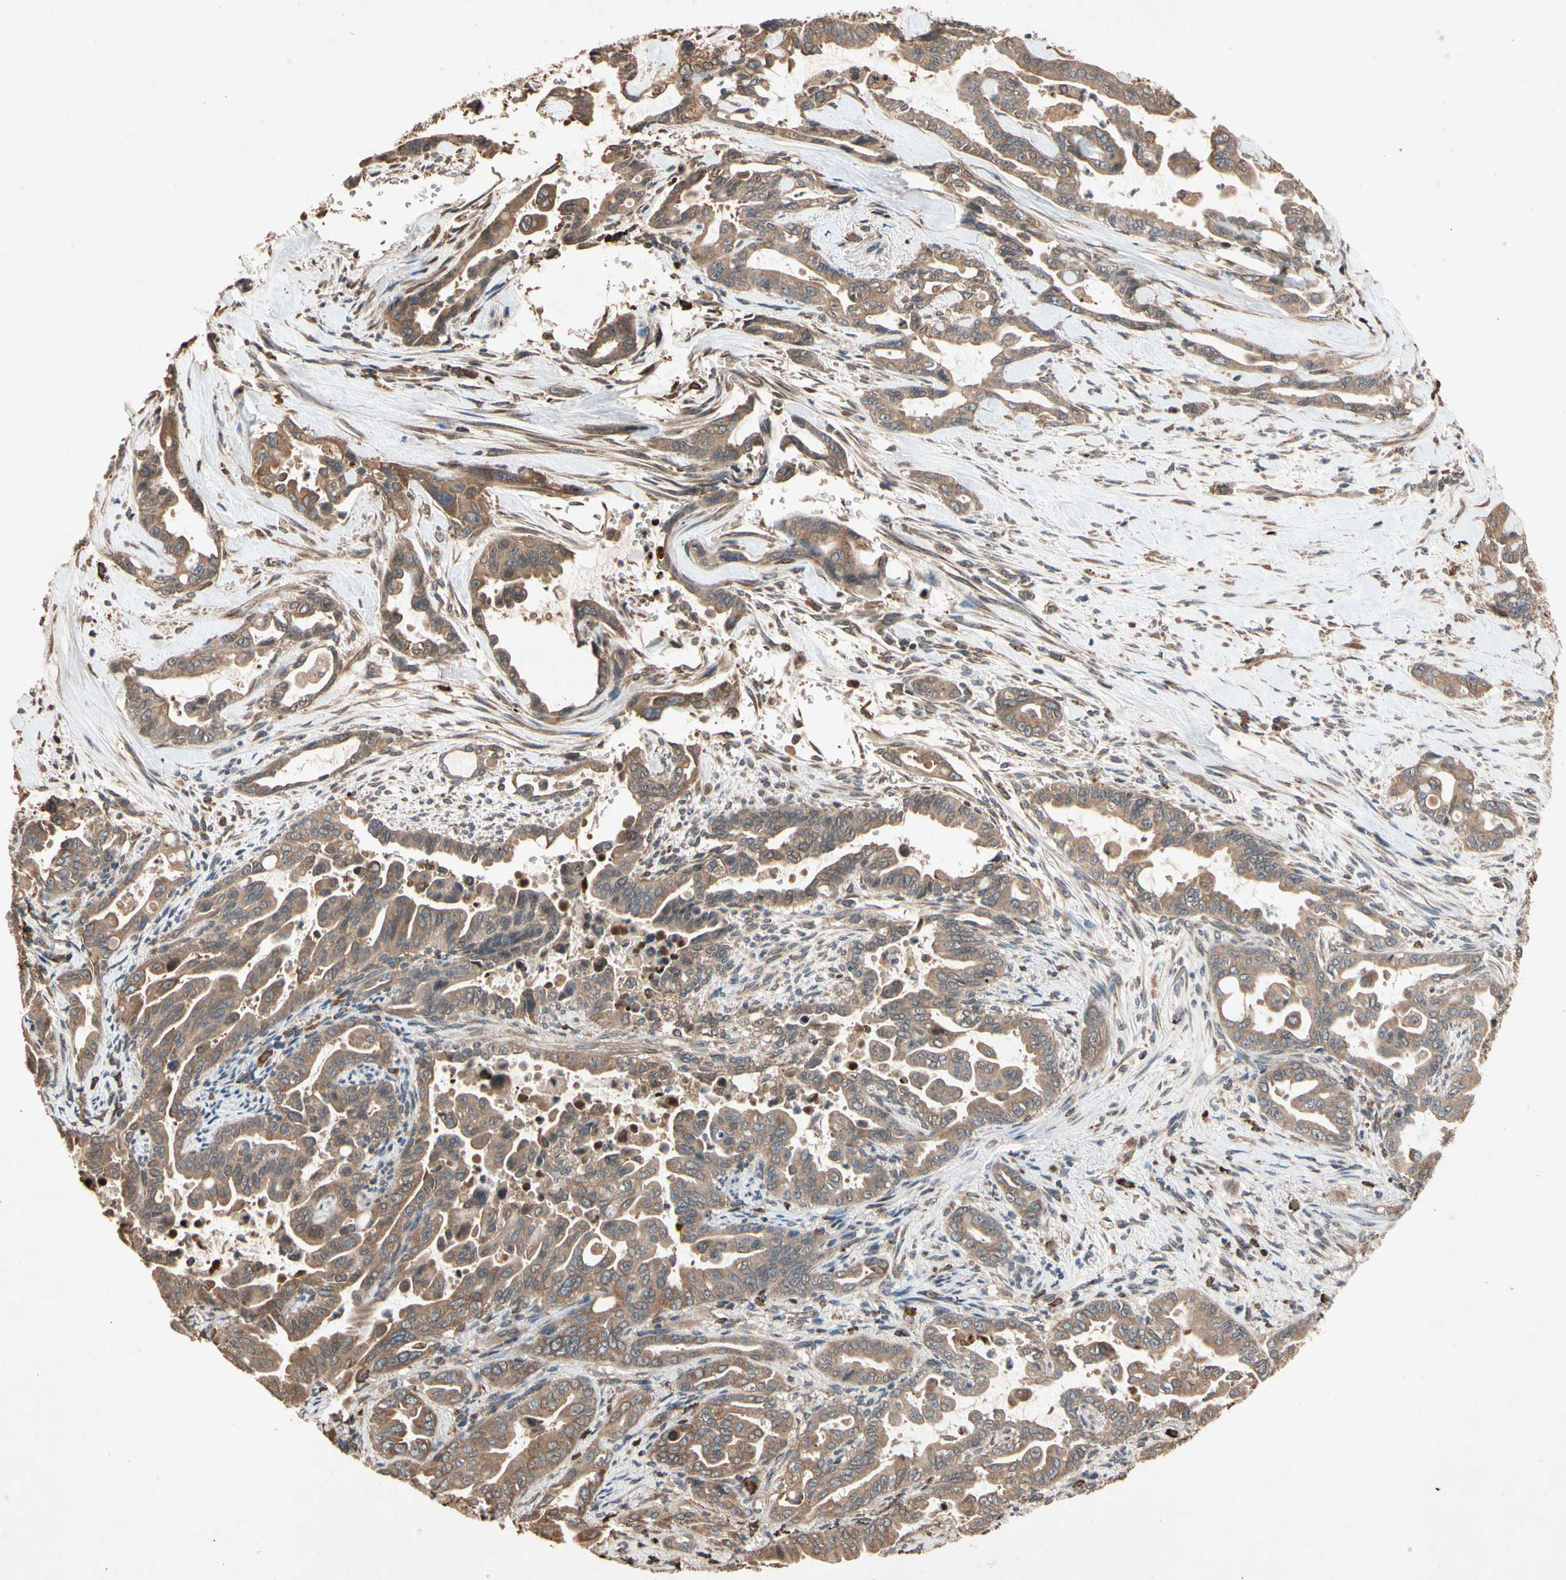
{"staining": {"intensity": "moderate", "quantity": ">75%", "location": "cytoplasmic/membranous"}, "tissue": "pancreatic cancer", "cell_type": "Tumor cells", "image_type": "cancer", "snomed": [{"axis": "morphology", "description": "Adenocarcinoma, NOS"}, {"axis": "topography", "description": "Pancreas"}], "caption": "Adenocarcinoma (pancreatic) was stained to show a protein in brown. There is medium levels of moderate cytoplasmic/membranous staining in approximately >75% of tumor cells. Ihc stains the protein in brown and the nuclei are stained blue.", "gene": "PRDX4", "patient": {"sex": "male", "age": 70}}